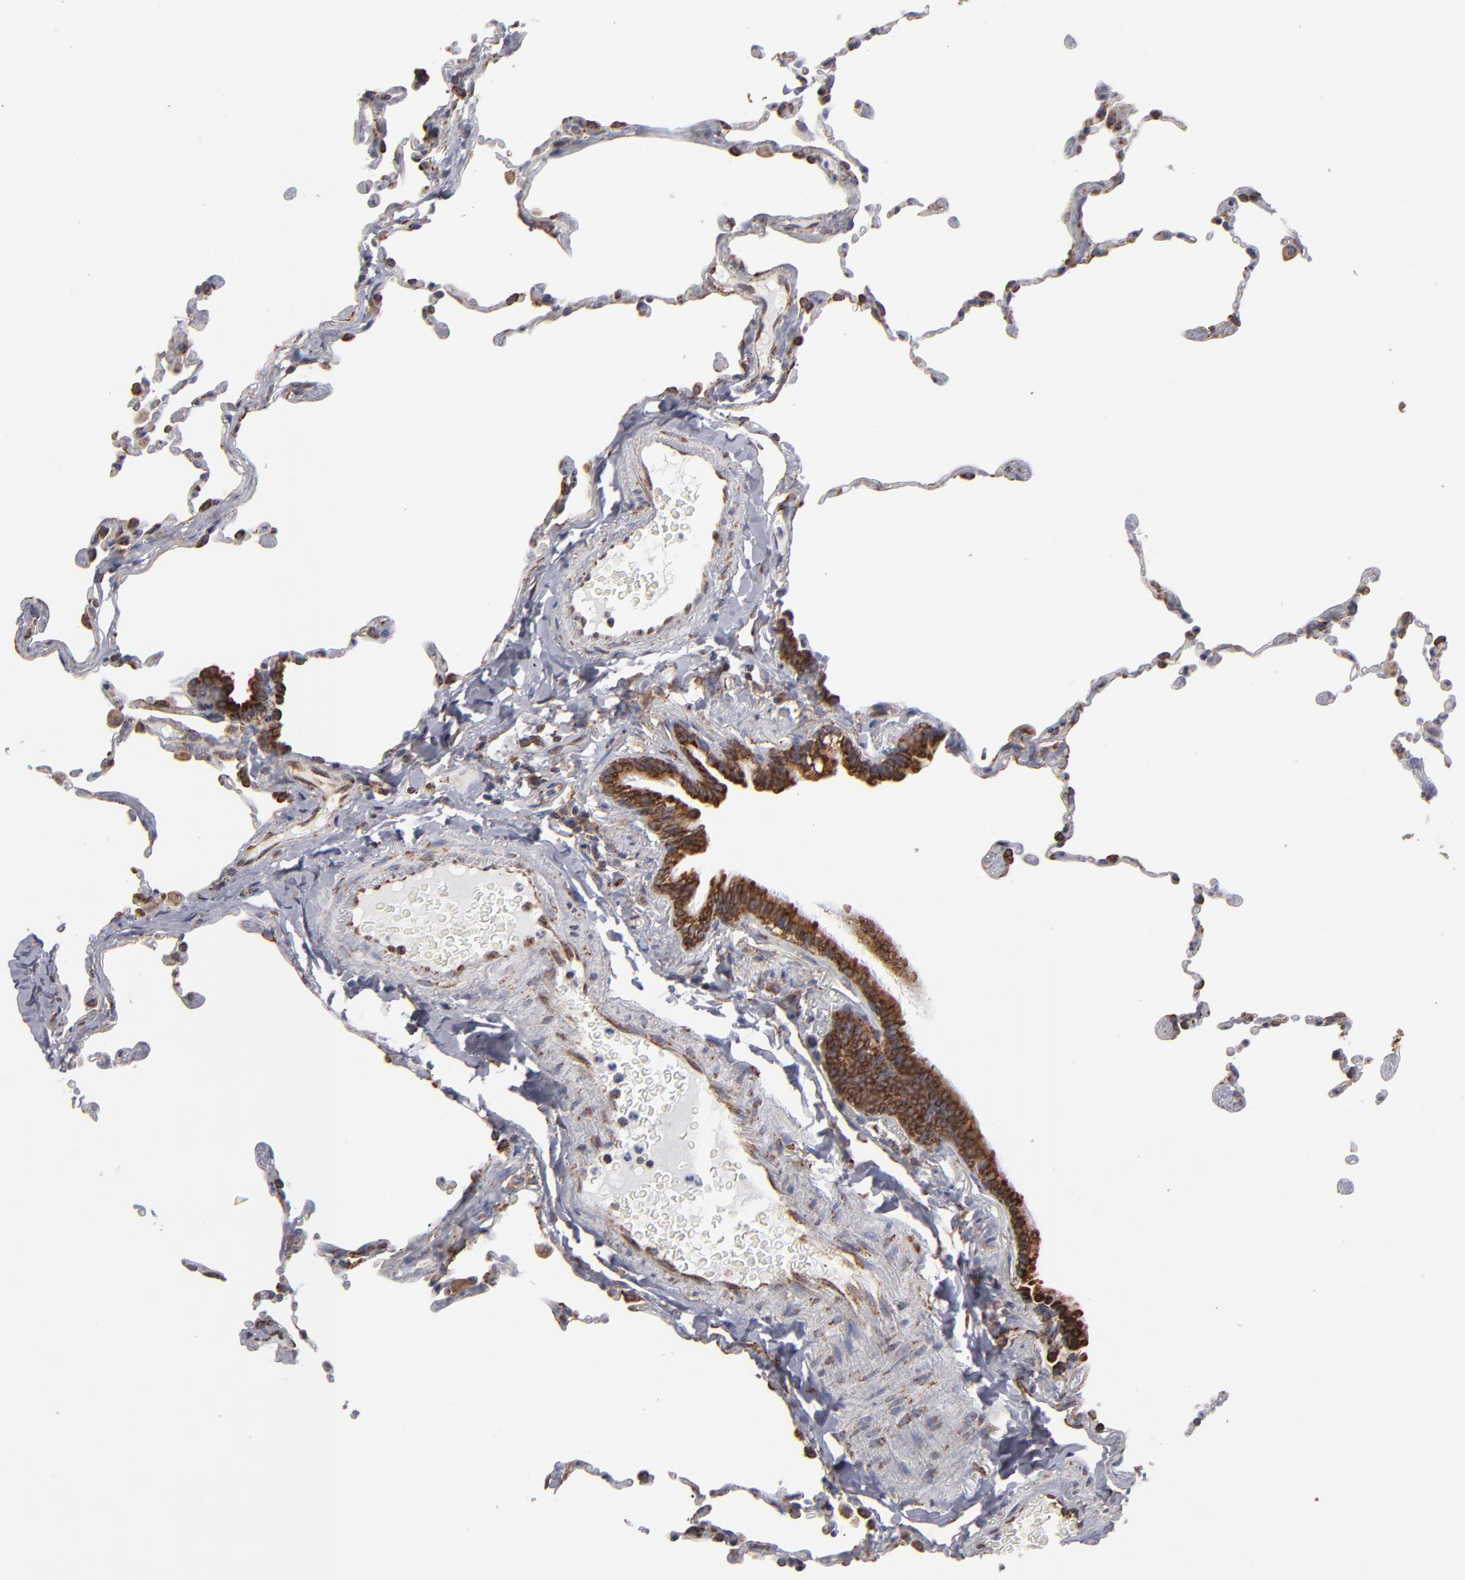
{"staining": {"intensity": "strong", "quantity": ">75%", "location": "cytoplasmic/membranous"}, "tissue": "lung", "cell_type": "Alveolar cells", "image_type": "normal", "snomed": [{"axis": "morphology", "description": "Normal tissue, NOS"}, {"axis": "topography", "description": "Lung"}], "caption": "Lung stained with IHC exhibits strong cytoplasmic/membranous expression in about >75% of alveolar cells. (DAB = brown stain, brightfield microscopy at high magnification).", "gene": "KTN1", "patient": {"sex": "female", "age": 61}}